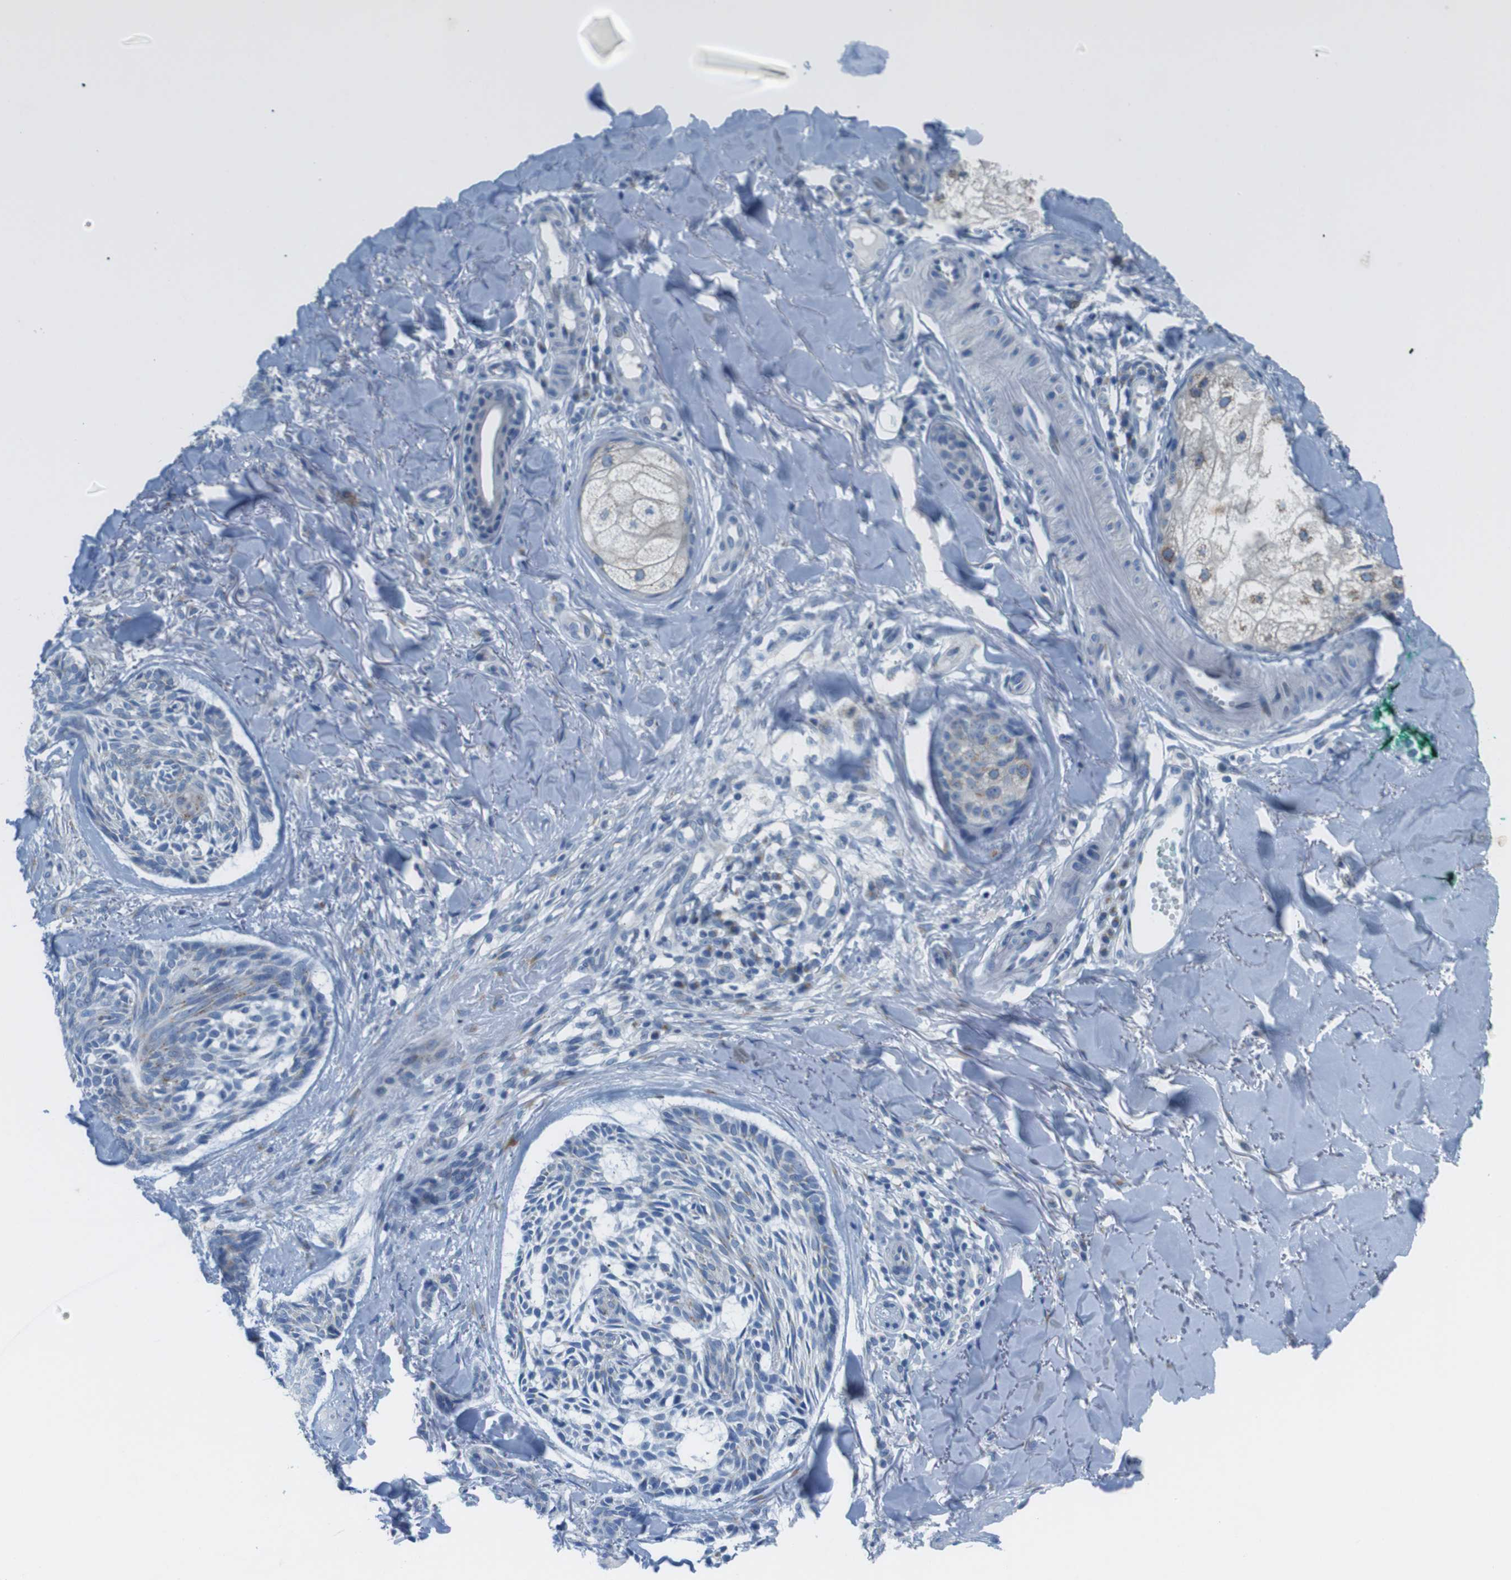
{"staining": {"intensity": "moderate", "quantity": "<25%", "location": "cytoplasmic/membranous"}, "tissue": "skin cancer", "cell_type": "Tumor cells", "image_type": "cancer", "snomed": [{"axis": "morphology", "description": "Basal cell carcinoma"}, {"axis": "topography", "description": "Skin"}], "caption": "Immunohistochemistry image of neoplastic tissue: human skin cancer stained using IHC exhibits low levels of moderate protein expression localized specifically in the cytoplasmic/membranous of tumor cells, appearing as a cytoplasmic/membranous brown color.", "gene": "GOLGA2", "patient": {"sex": "male", "age": 43}}